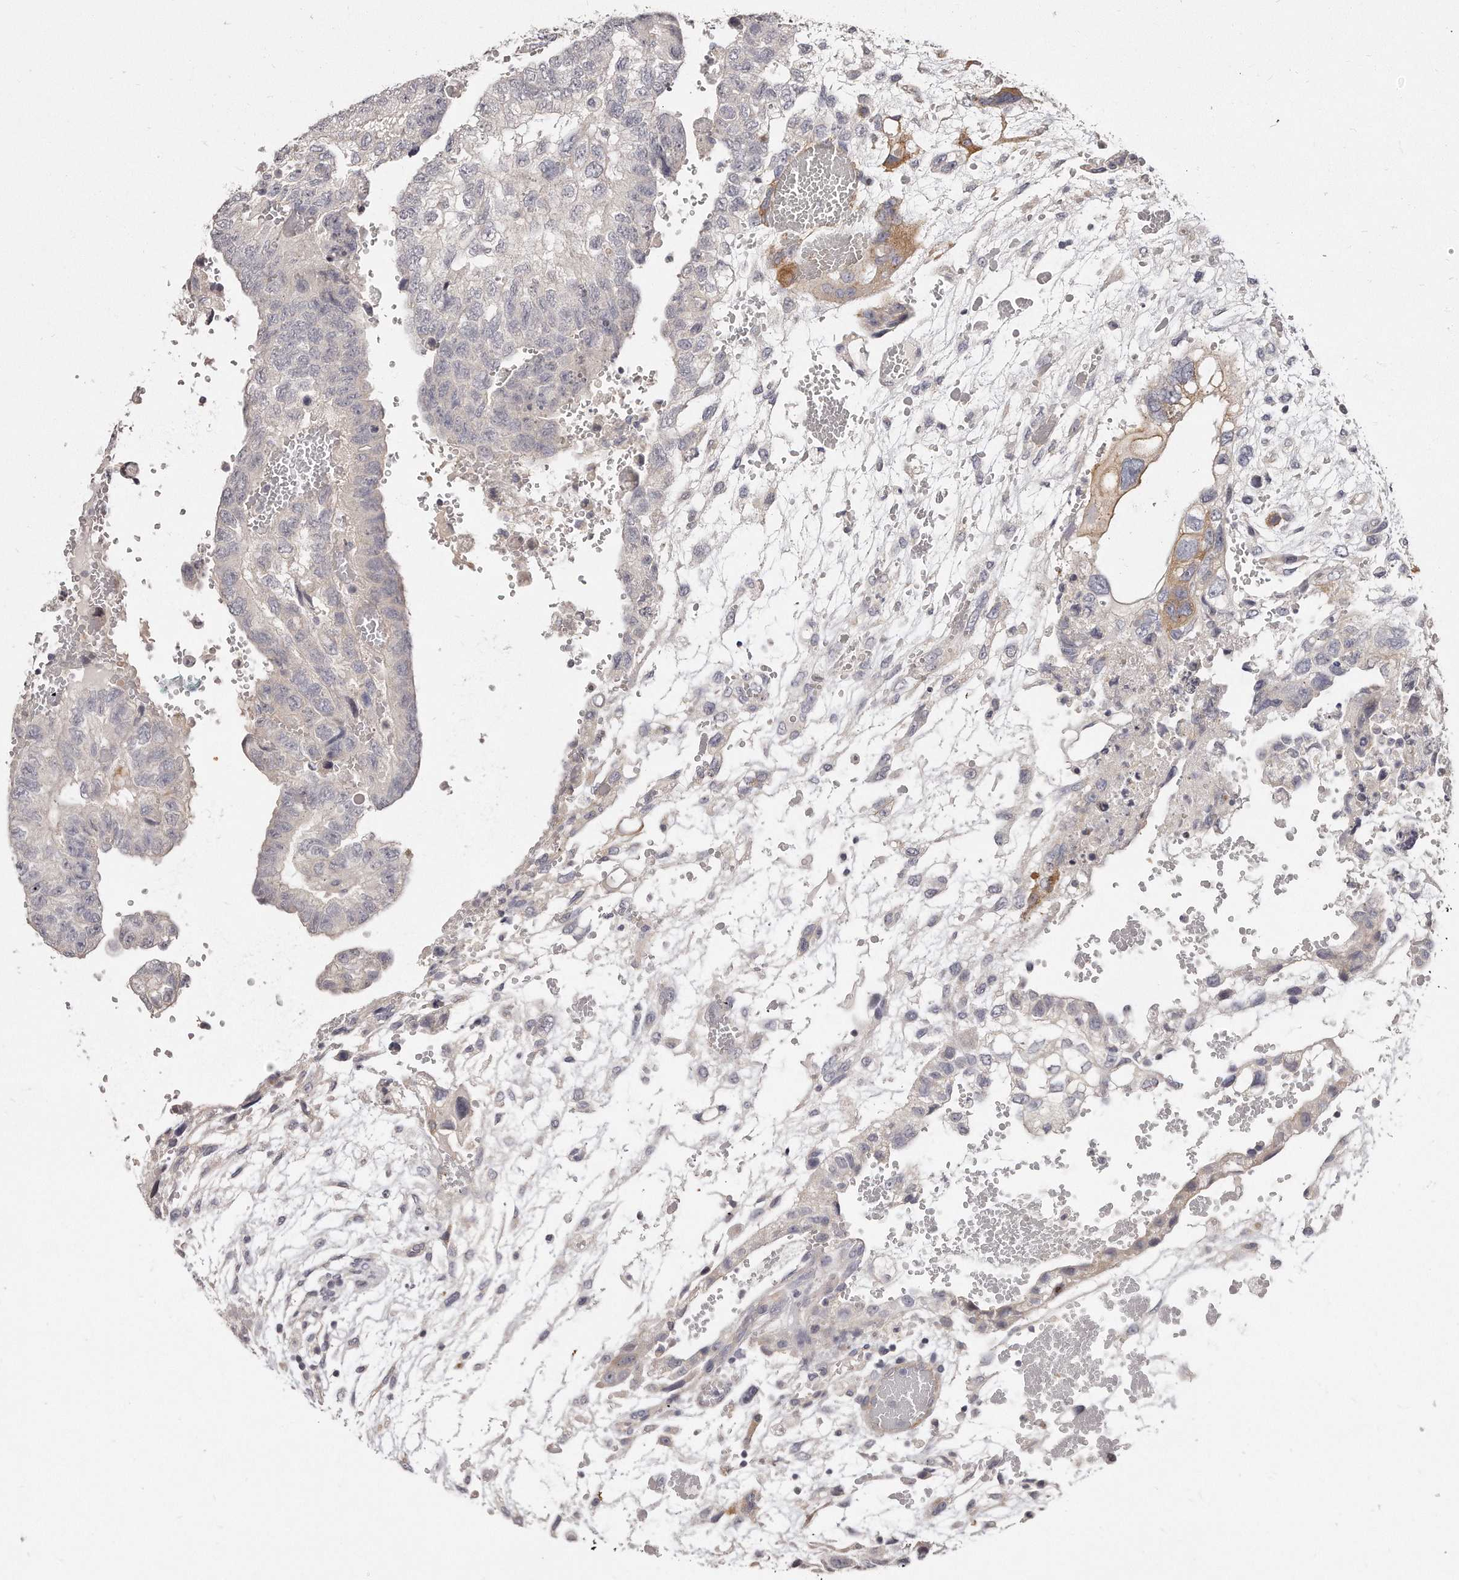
{"staining": {"intensity": "moderate", "quantity": "<25%", "location": "cytoplasmic/membranous"}, "tissue": "testis cancer", "cell_type": "Tumor cells", "image_type": "cancer", "snomed": [{"axis": "morphology", "description": "Carcinoma, Embryonal, NOS"}, {"axis": "topography", "description": "Testis"}], "caption": "Moderate cytoplasmic/membranous expression for a protein is seen in approximately <25% of tumor cells of testis cancer (embryonal carcinoma) using IHC.", "gene": "TTLL4", "patient": {"sex": "male", "age": 36}}